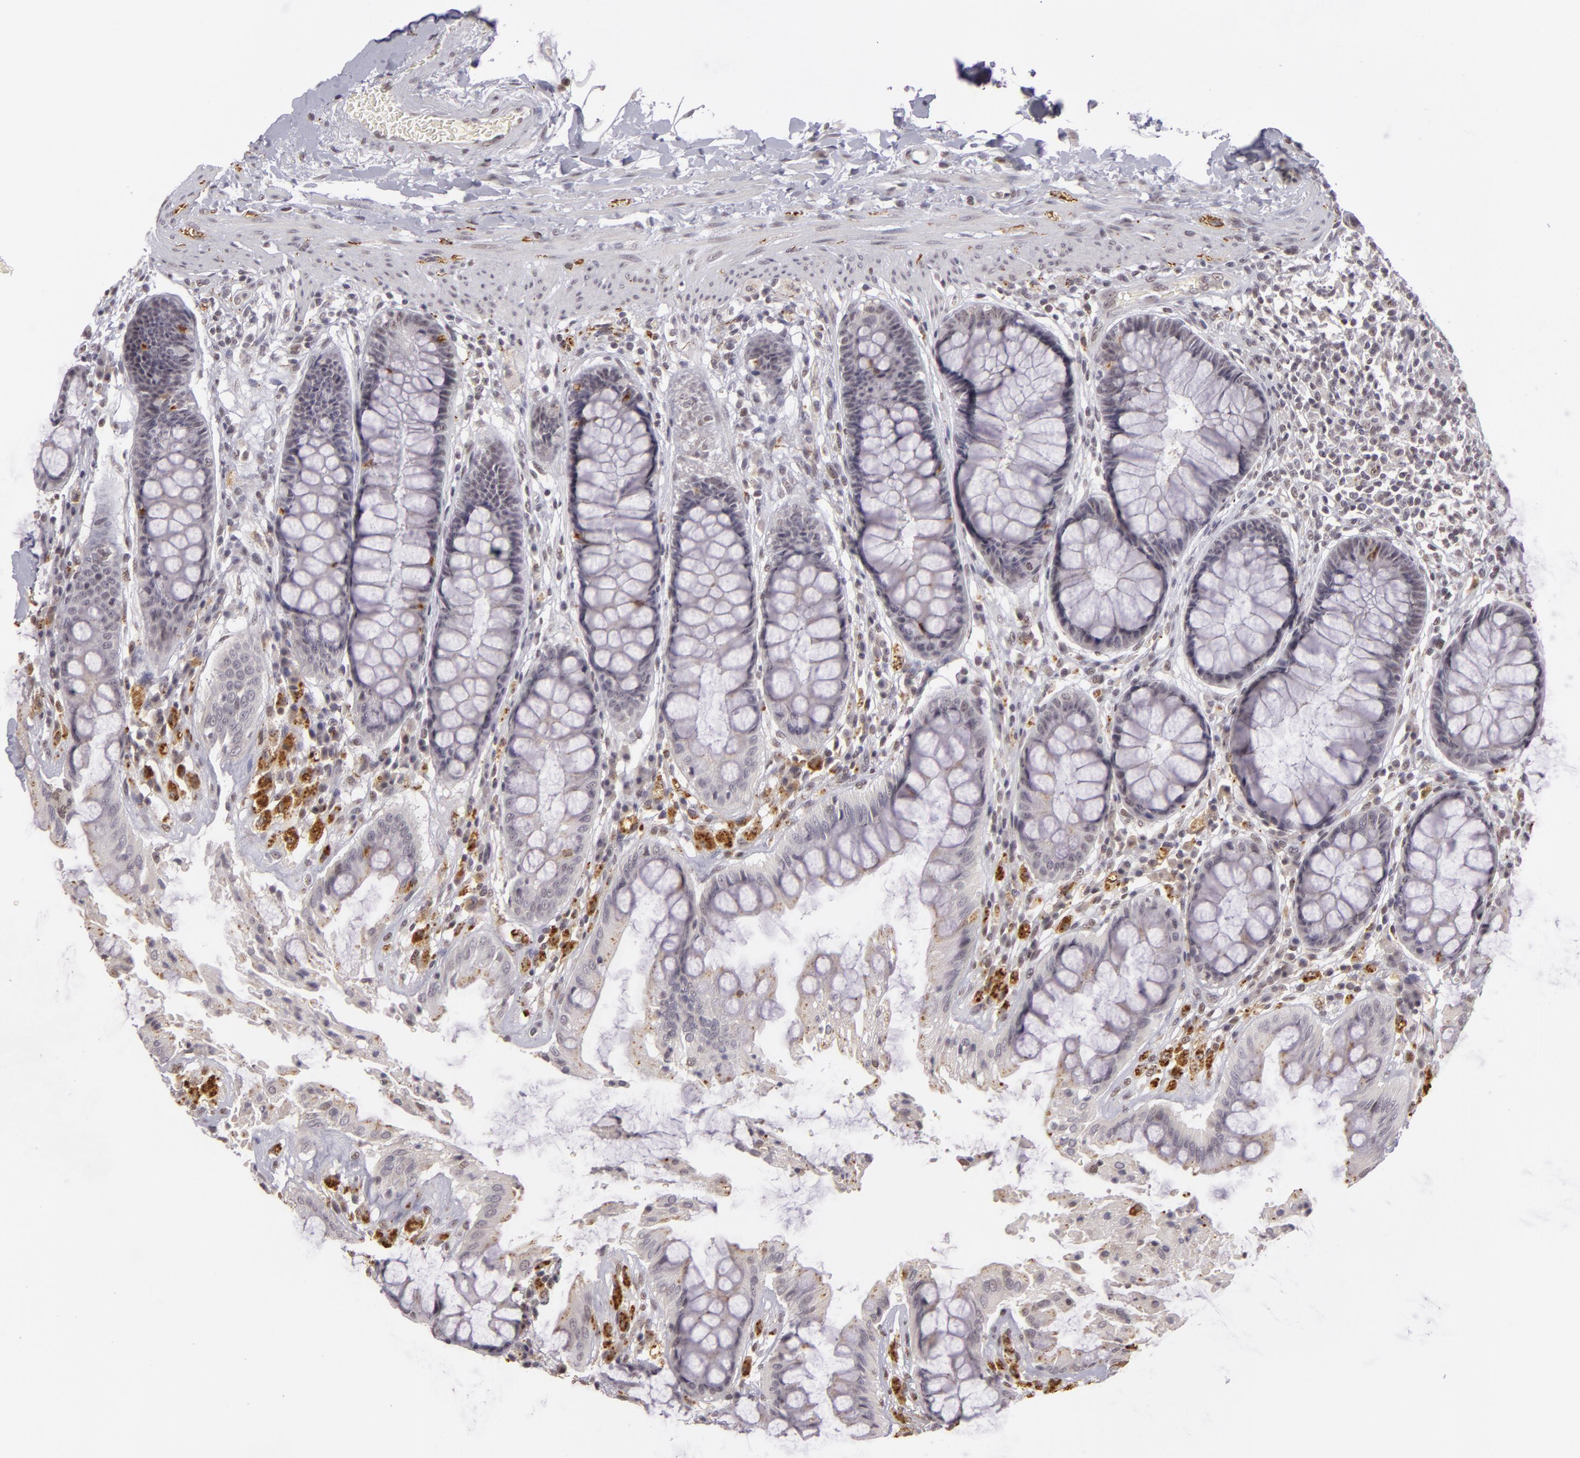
{"staining": {"intensity": "negative", "quantity": "none", "location": "none"}, "tissue": "rectum", "cell_type": "Glandular cells", "image_type": "normal", "snomed": [{"axis": "morphology", "description": "Normal tissue, NOS"}, {"axis": "topography", "description": "Rectum"}], "caption": "Glandular cells are negative for protein expression in unremarkable human rectum.", "gene": "RRP7A", "patient": {"sex": "female", "age": 46}}